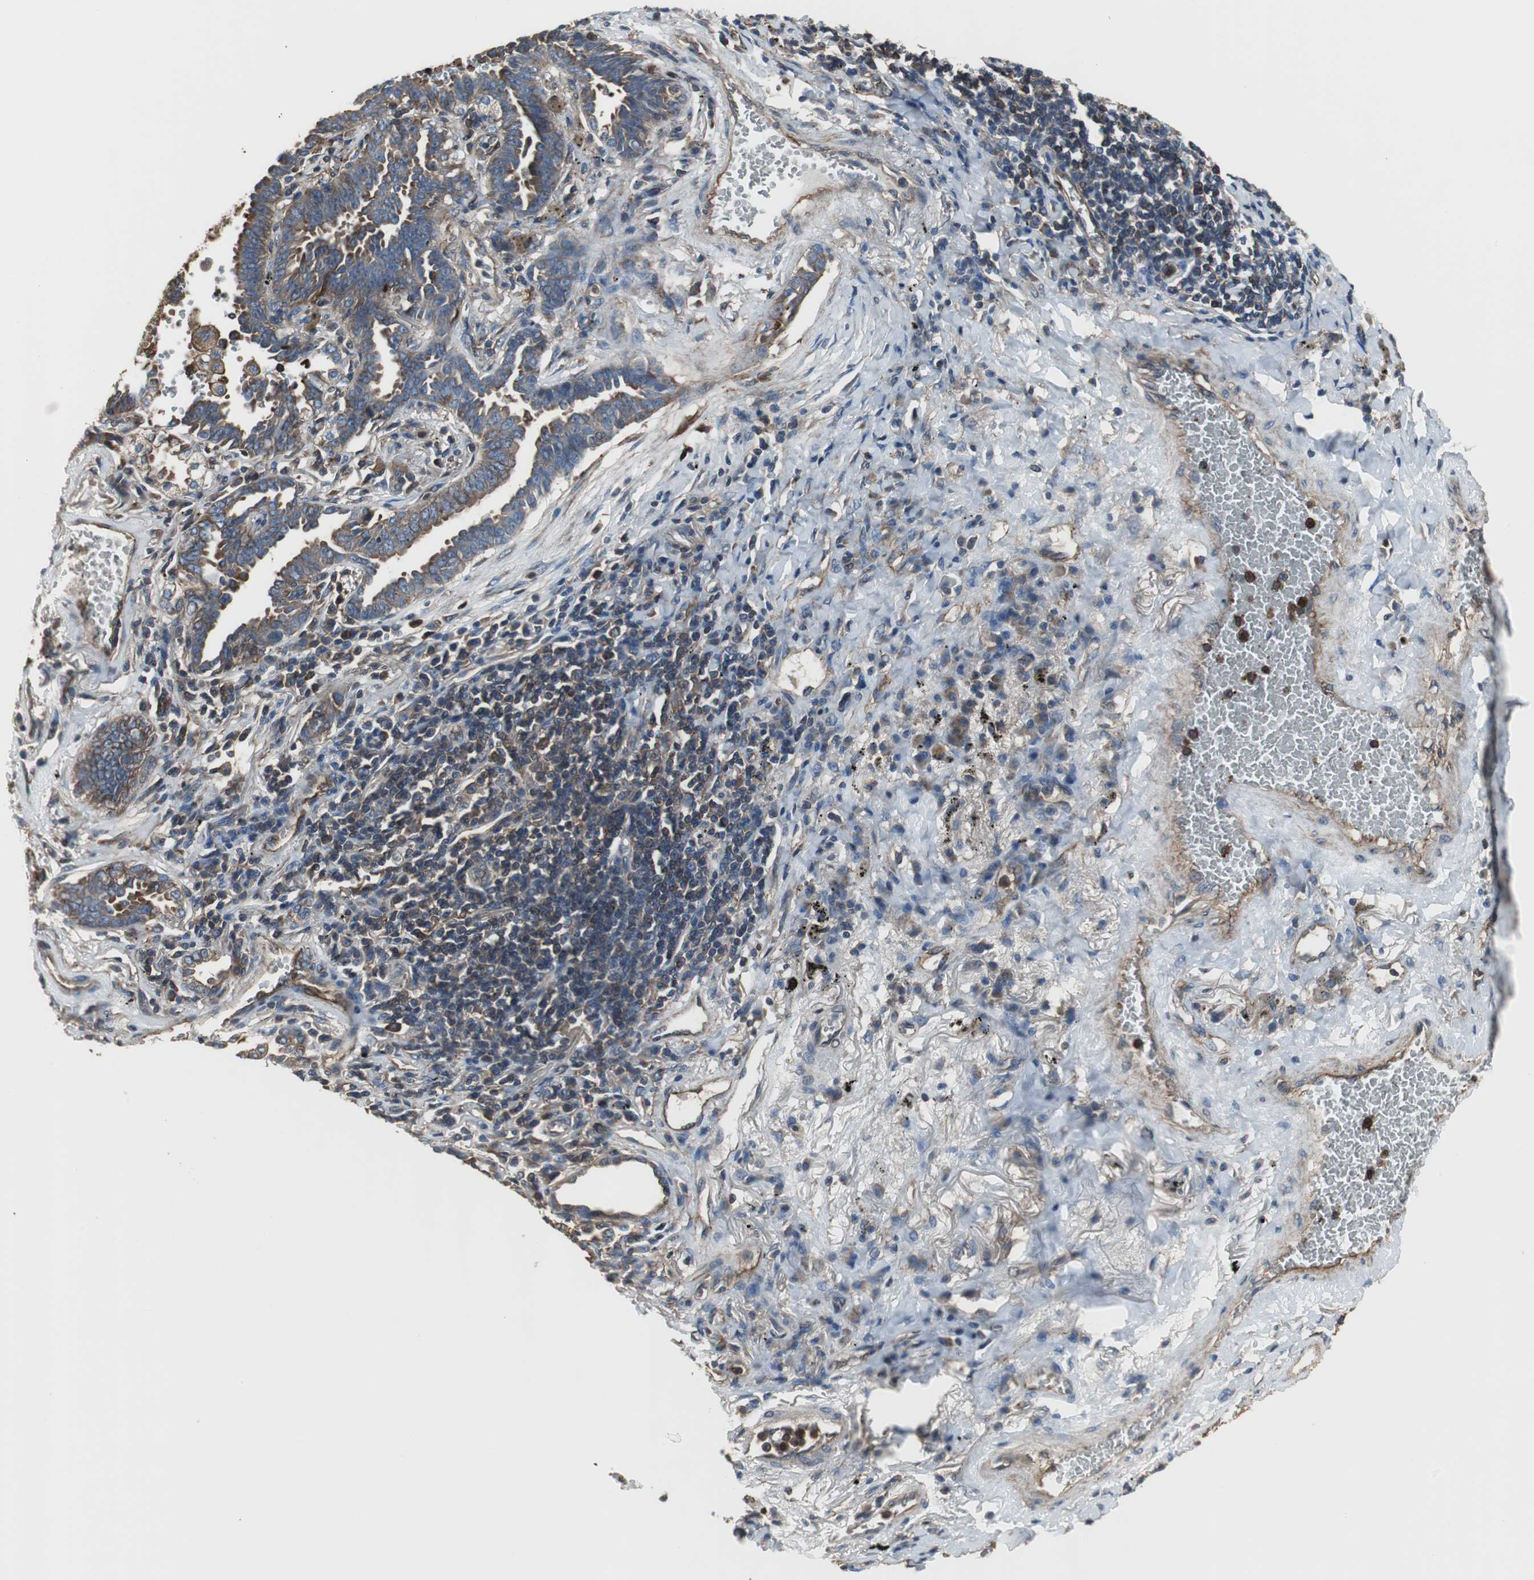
{"staining": {"intensity": "moderate", "quantity": ">75%", "location": "cytoplasmic/membranous"}, "tissue": "lung cancer", "cell_type": "Tumor cells", "image_type": "cancer", "snomed": [{"axis": "morphology", "description": "Adenocarcinoma, NOS"}, {"axis": "topography", "description": "Lung"}], "caption": "A micrograph of lung adenocarcinoma stained for a protein displays moderate cytoplasmic/membranous brown staining in tumor cells.", "gene": "ACTN1", "patient": {"sex": "female", "age": 64}}